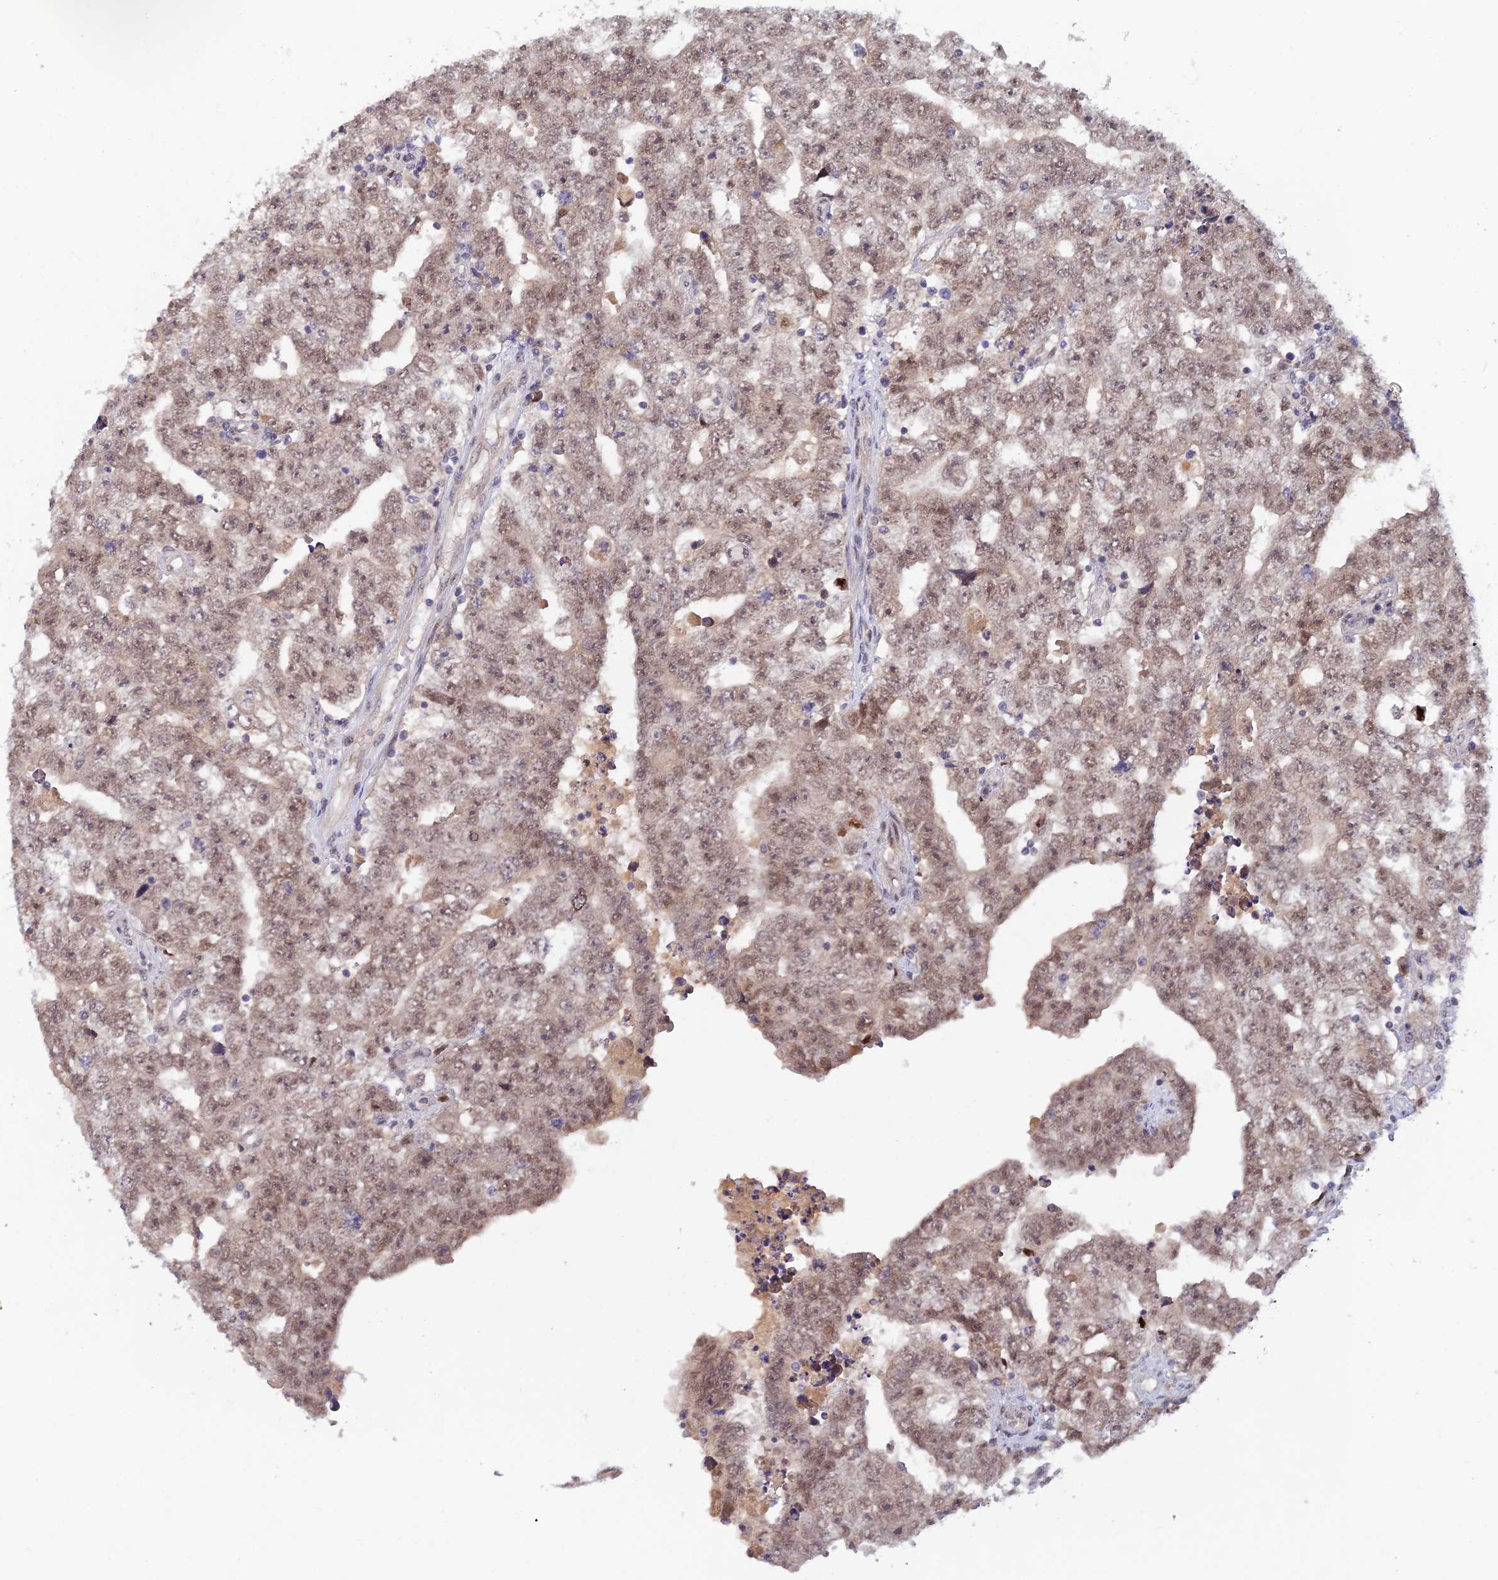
{"staining": {"intensity": "weak", "quantity": ">75%", "location": "nuclear"}, "tissue": "testis cancer", "cell_type": "Tumor cells", "image_type": "cancer", "snomed": [{"axis": "morphology", "description": "Carcinoma, Embryonal, NOS"}, {"axis": "topography", "description": "Testis"}], "caption": "Protein analysis of embryonal carcinoma (testis) tissue displays weak nuclear expression in about >75% of tumor cells.", "gene": "FASTKD5", "patient": {"sex": "male", "age": 25}}